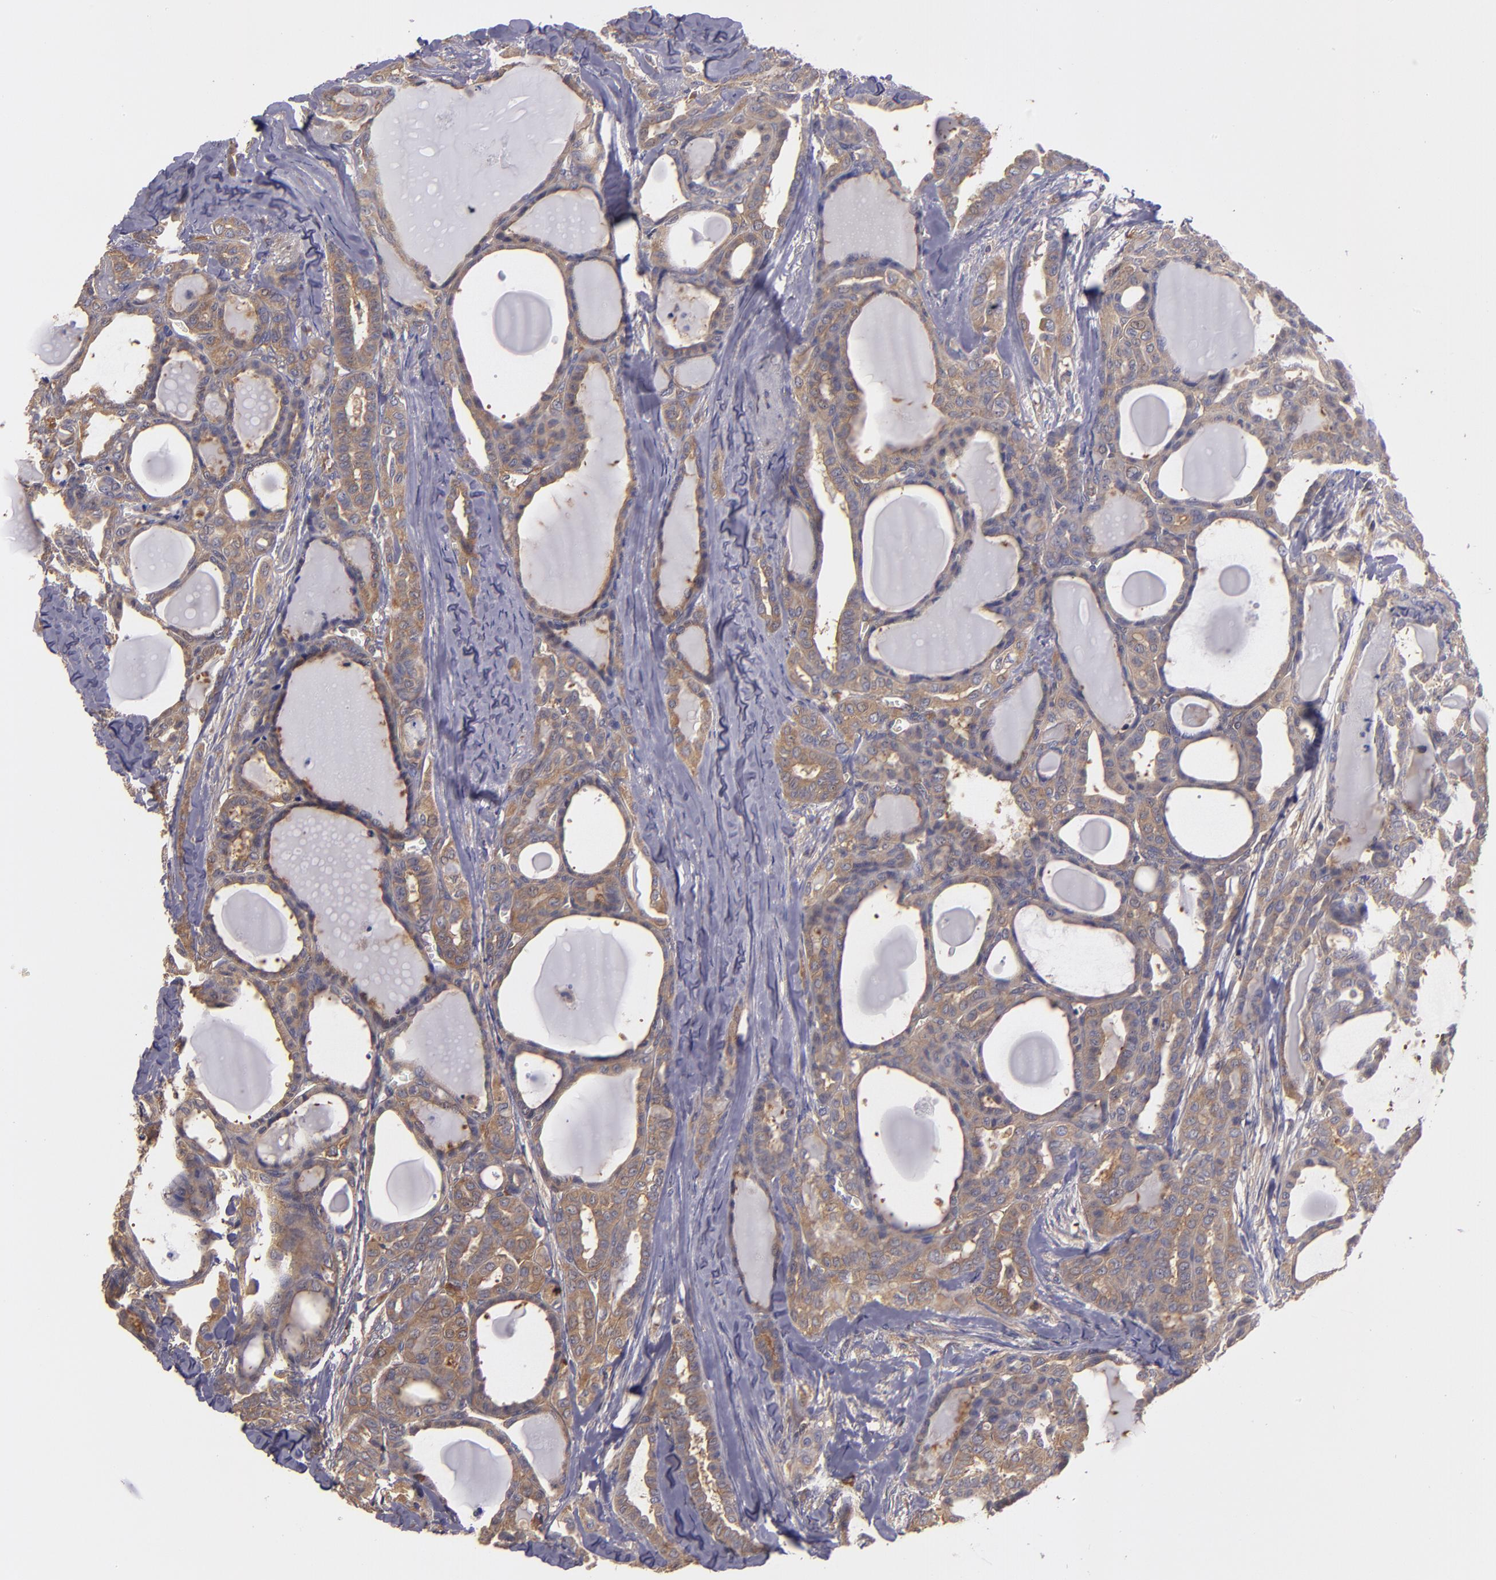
{"staining": {"intensity": "moderate", "quantity": "25%-75%", "location": "cytoplasmic/membranous"}, "tissue": "thyroid cancer", "cell_type": "Tumor cells", "image_type": "cancer", "snomed": [{"axis": "morphology", "description": "Carcinoma, NOS"}, {"axis": "topography", "description": "Thyroid gland"}], "caption": "Brown immunohistochemical staining in thyroid cancer shows moderate cytoplasmic/membranous expression in about 25%-75% of tumor cells. (brown staining indicates protein expression, while blue staining denotes nuclei).", "gene": "CARS1", "patient": {"sex": "female", "age": 91}}